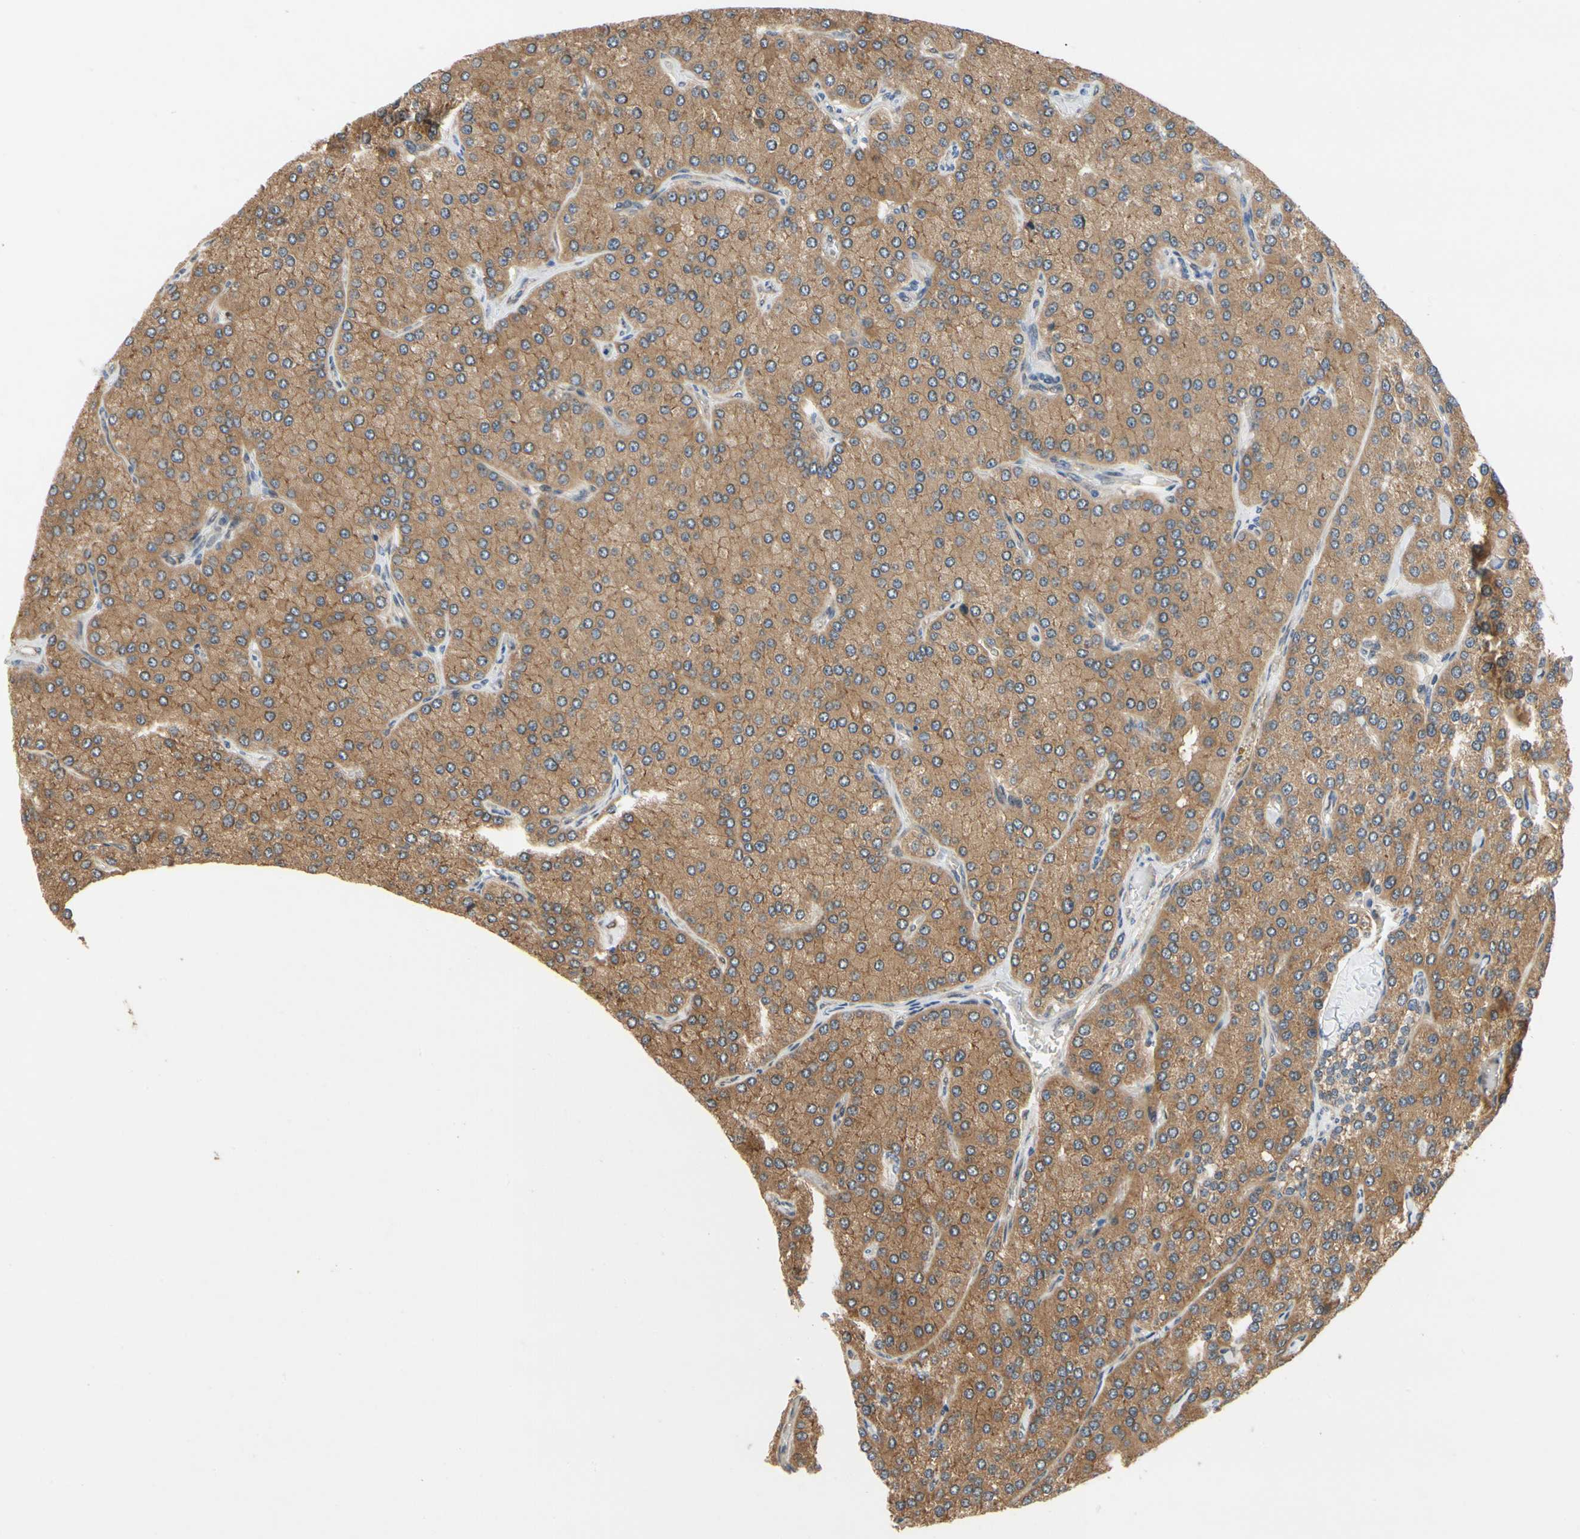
{"staining": {"intensity": "moderate", "quantity": ">75%", "location": "cytoplasmic/membranous"}, "tissue": "parathyroid gland", "cell_type": "Glandular cells", "image_type": "normal", "snomed": [{"axis": "morphology", "description": "Normal tissue, NOS"}, {"axis": "morphology", "description": "Adenoma, NOS"}, {"axis": "topography", "description": "Parathyroid gland"}], "caption": "Human parathyroid gland stained with a brown dye displays moderate cytoplasmic/membranous positive positivity in approximately >75% of glandular cells.", "gene": "TDRP", "patient": {"sex": "female", "age": 86}}